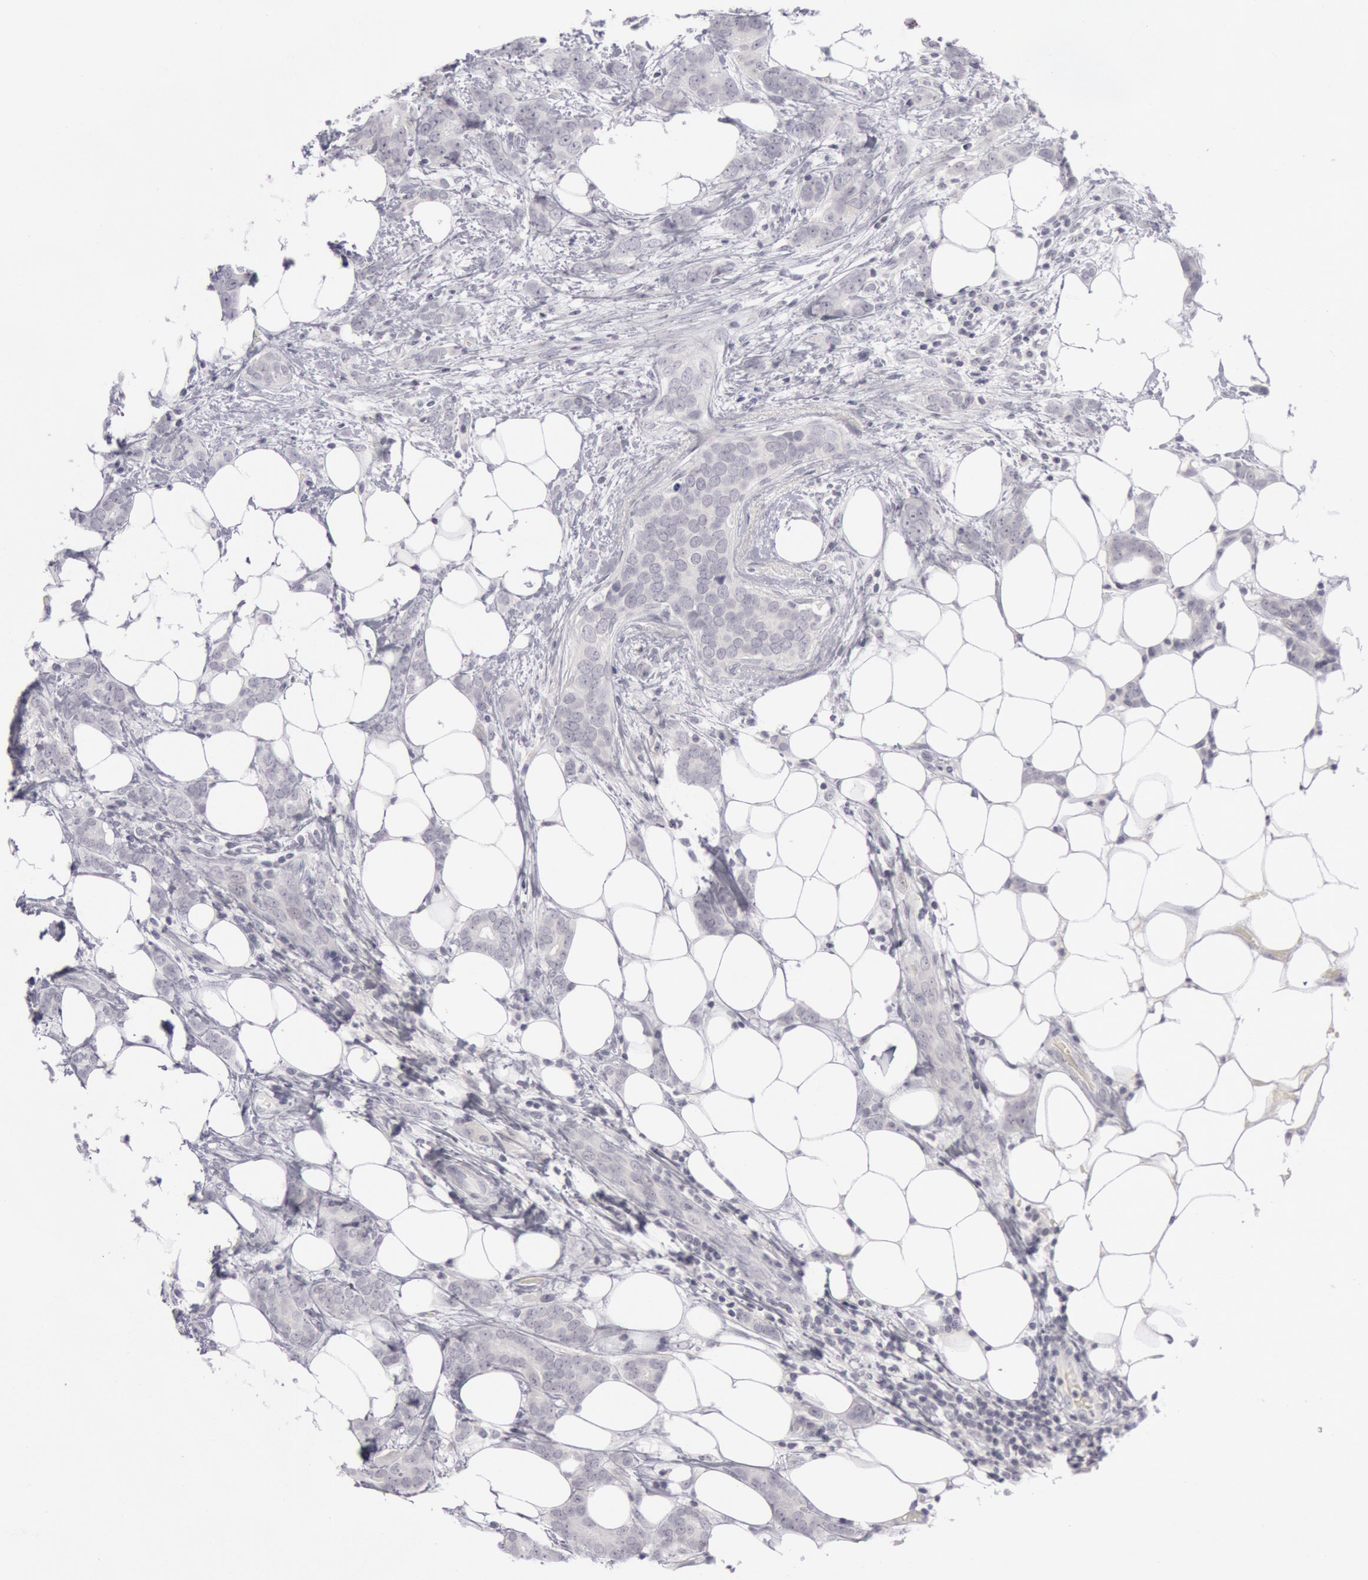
{"staining": {"intensity": "negative", "quantity": "none", "location": "none"}, "tissue": "breast cancer", "cell_type": "Tumor cells", "image_type": "cancer", "snomed": [{"axis": "morphology", "description": "Duct carcinoma"}, {"axis": "topography", "description": "Breast"}], "caption": "High magnification brightfield microscopy of breast cancer (invasive ductal carcinoma) stained with DAB (3,3'-diaminobenzidine) (brown) and counterstained with hematoxylin (blue): tumor cells show no significant expression. (Brightfield microscopy of DAB IHC at high magnification).", "gene": "KRT16", "patient": {"sex": "female", "age": 53}}